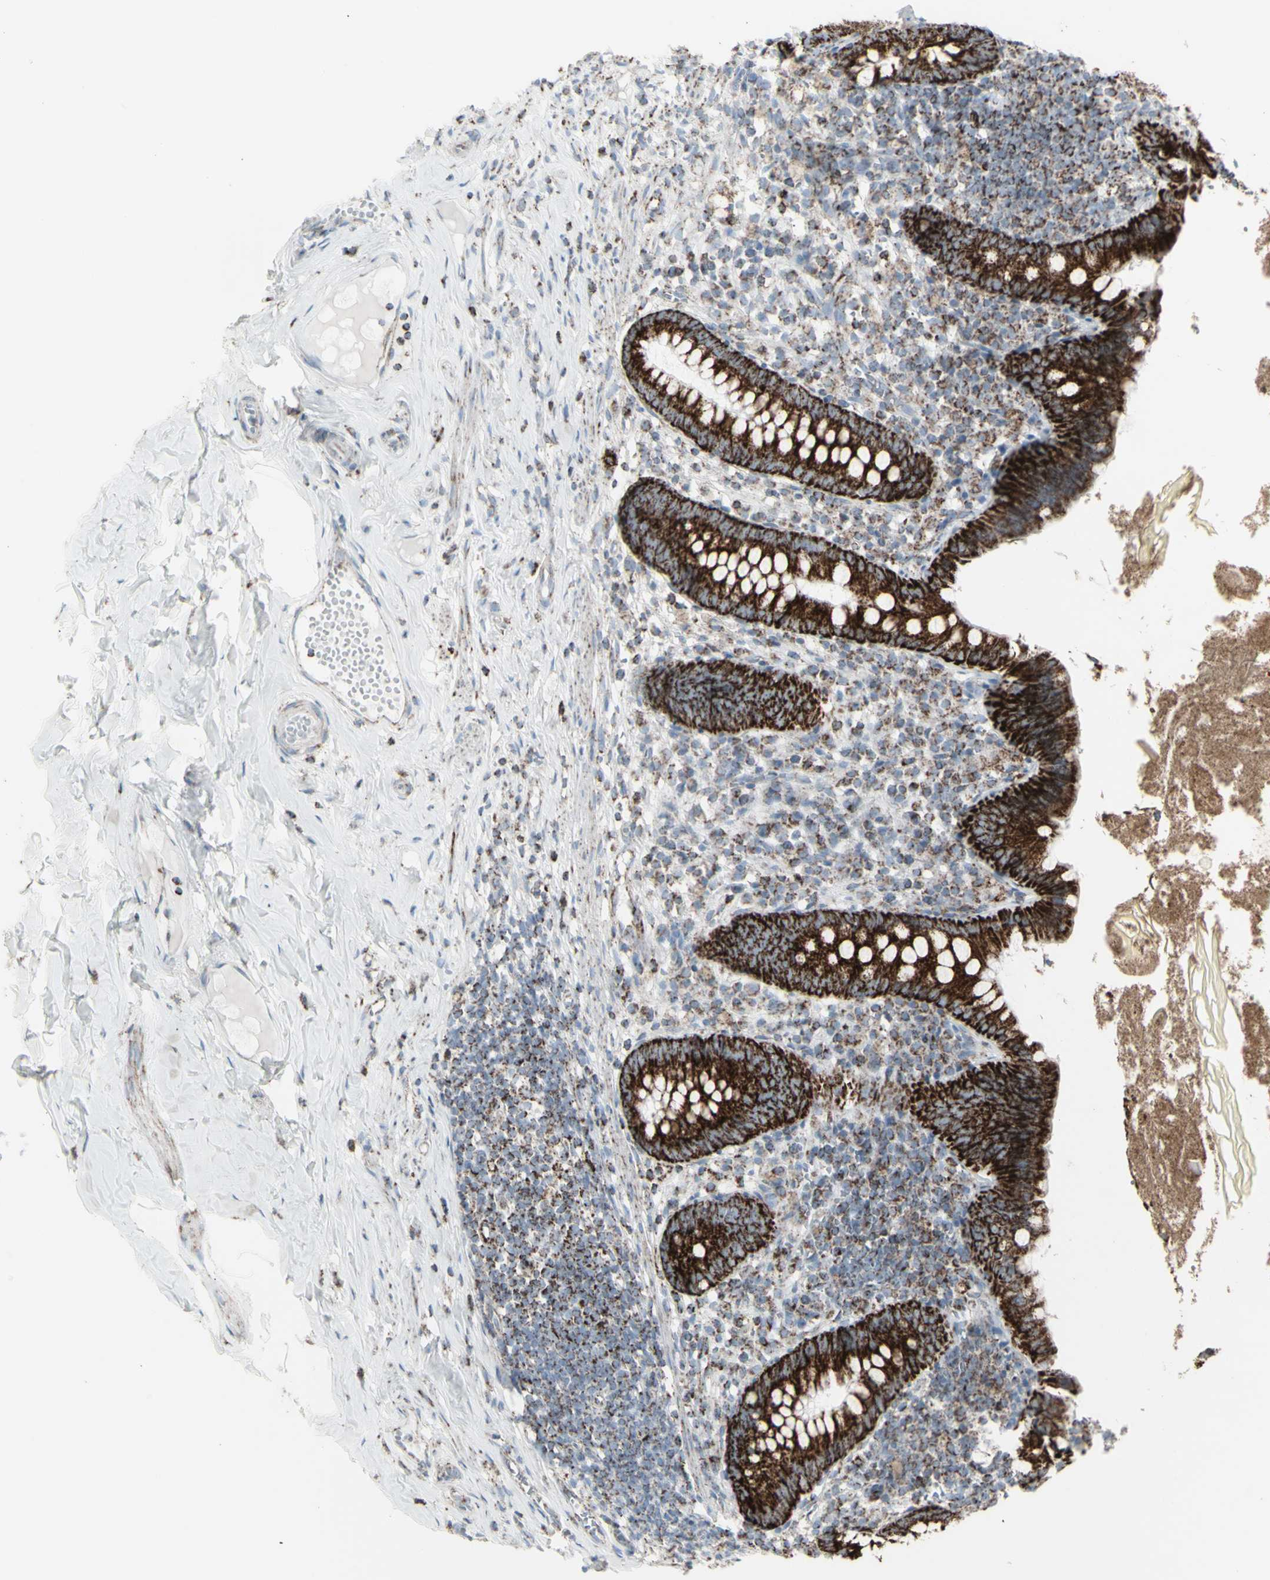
{"staining": {"intensity": "strong", "quantity": ">75%", "location": "cytoplasmic/membranous"}, "tissue": "appendix", "cell_type": "Glandular cells", "image_type": "normal", "snomed": [{"axis": "morphology", "description": "Normal tissue, NOS"}, {"axis": "topography", "description": "Appendix"}], "caption": "Immunohistochemical staining of unremarkable human appendix shows high levels of strong cytoplasmic/membranous staining in about >75% of glandular cells. (DAB (3,3'-diaminobenzidine) = brown stain, brightfield microscopy at high magnification).", "gene": "PLGRKT", "patient": {"sex": "male", "age": 52}}